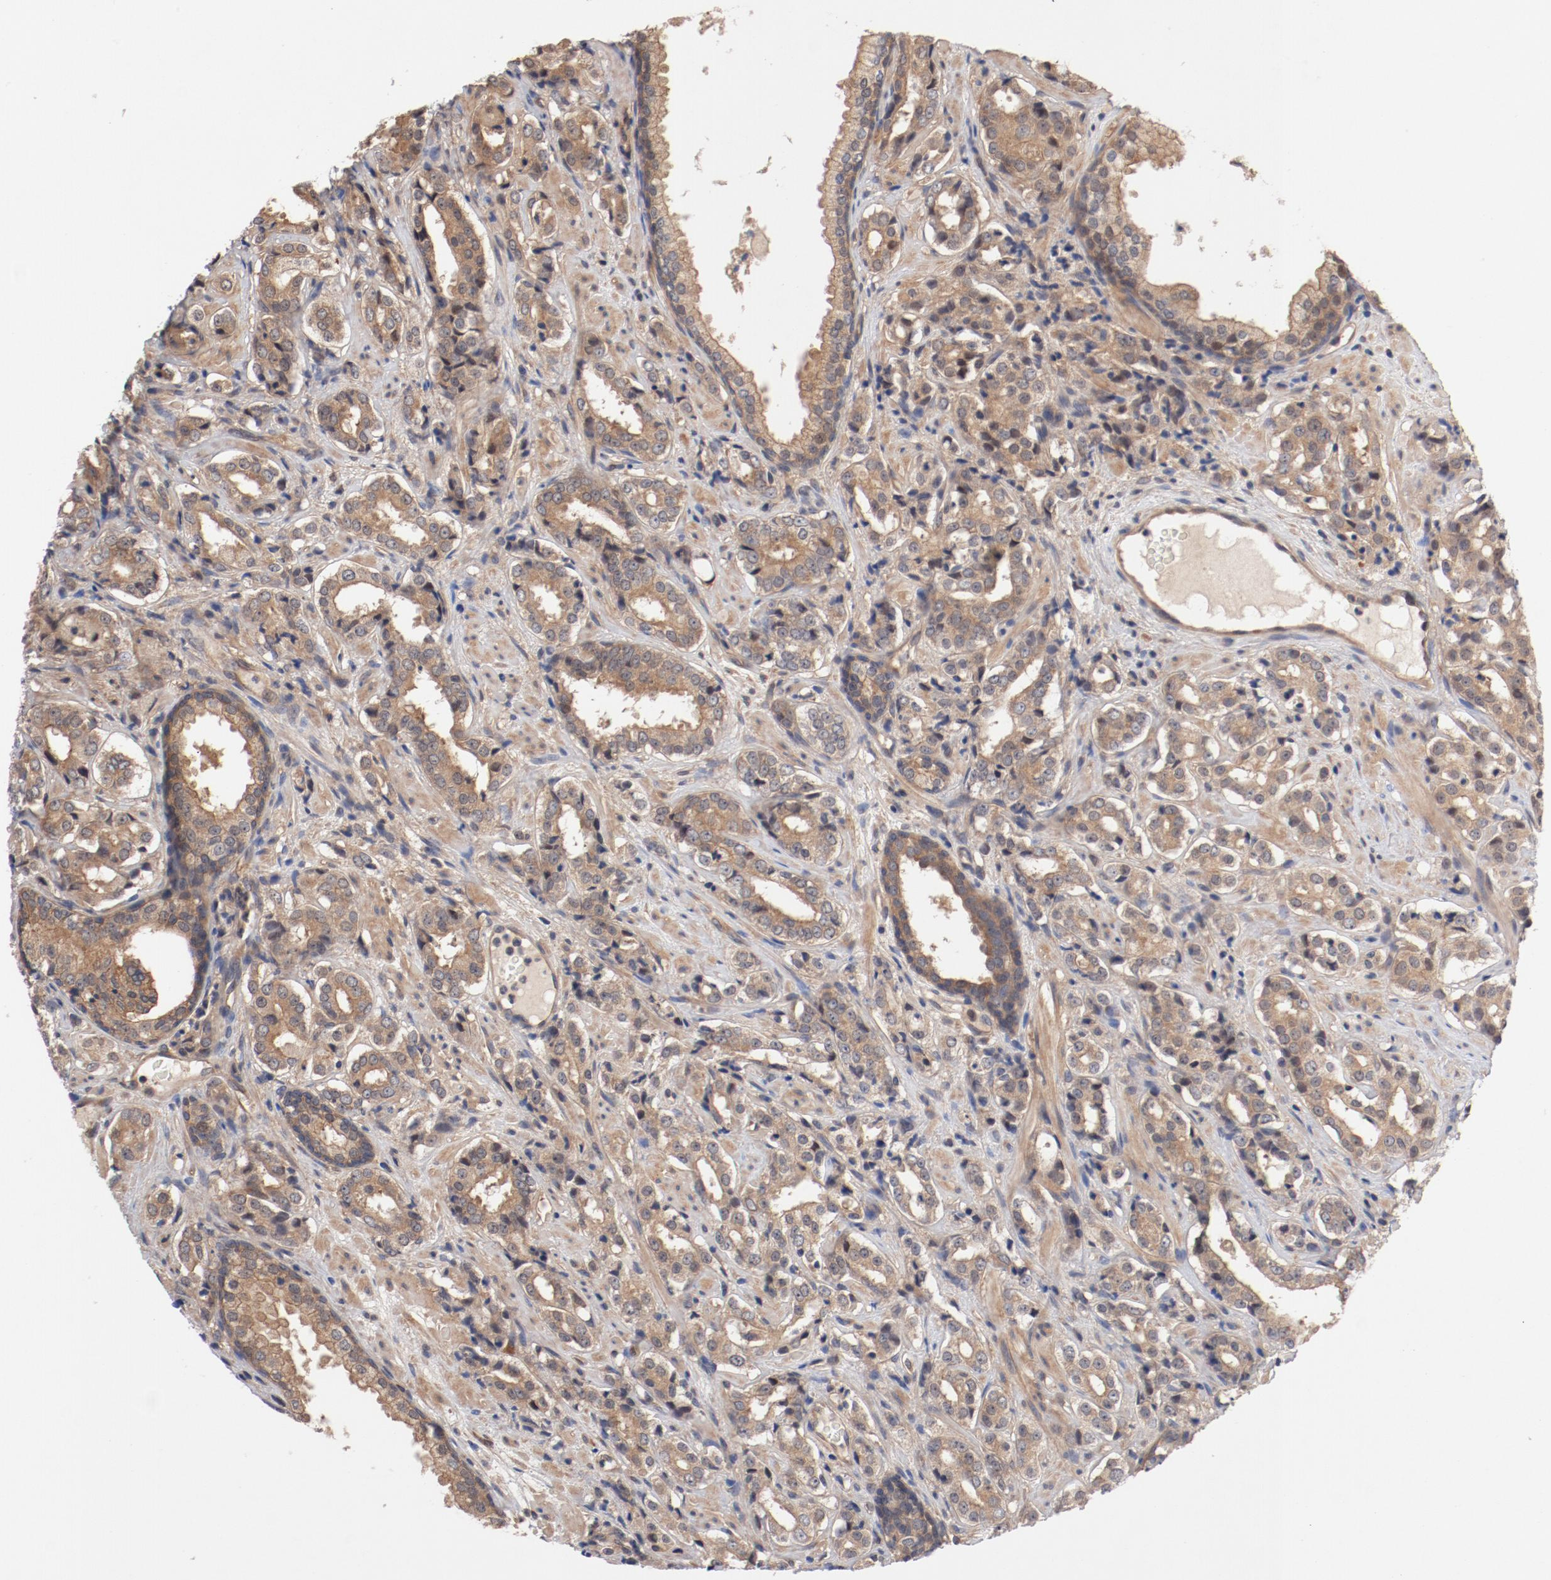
{"staining": {"intensity": "weak", "quantity": ">75%", "location": "cytoplasmic/membranous"}, "tissue": "prostate cancer", "cell_type": "Tumor cells", "image_type": "cancer", "snomed": [{"axis": "morphology", "description": "Adenocarcinoma, Medium grade"}, {"axis": "topography", "description": "Prostate"}], "caption": "DAB immunohistochemical staining of human medium-grade adenocarcinoma (prostate) displays weak cytoplasmic/membranous protein expression in approximately >75% of tumor cells.", "gene": "PITPNM2", "patient": {"sex": "male", "age": 60}}